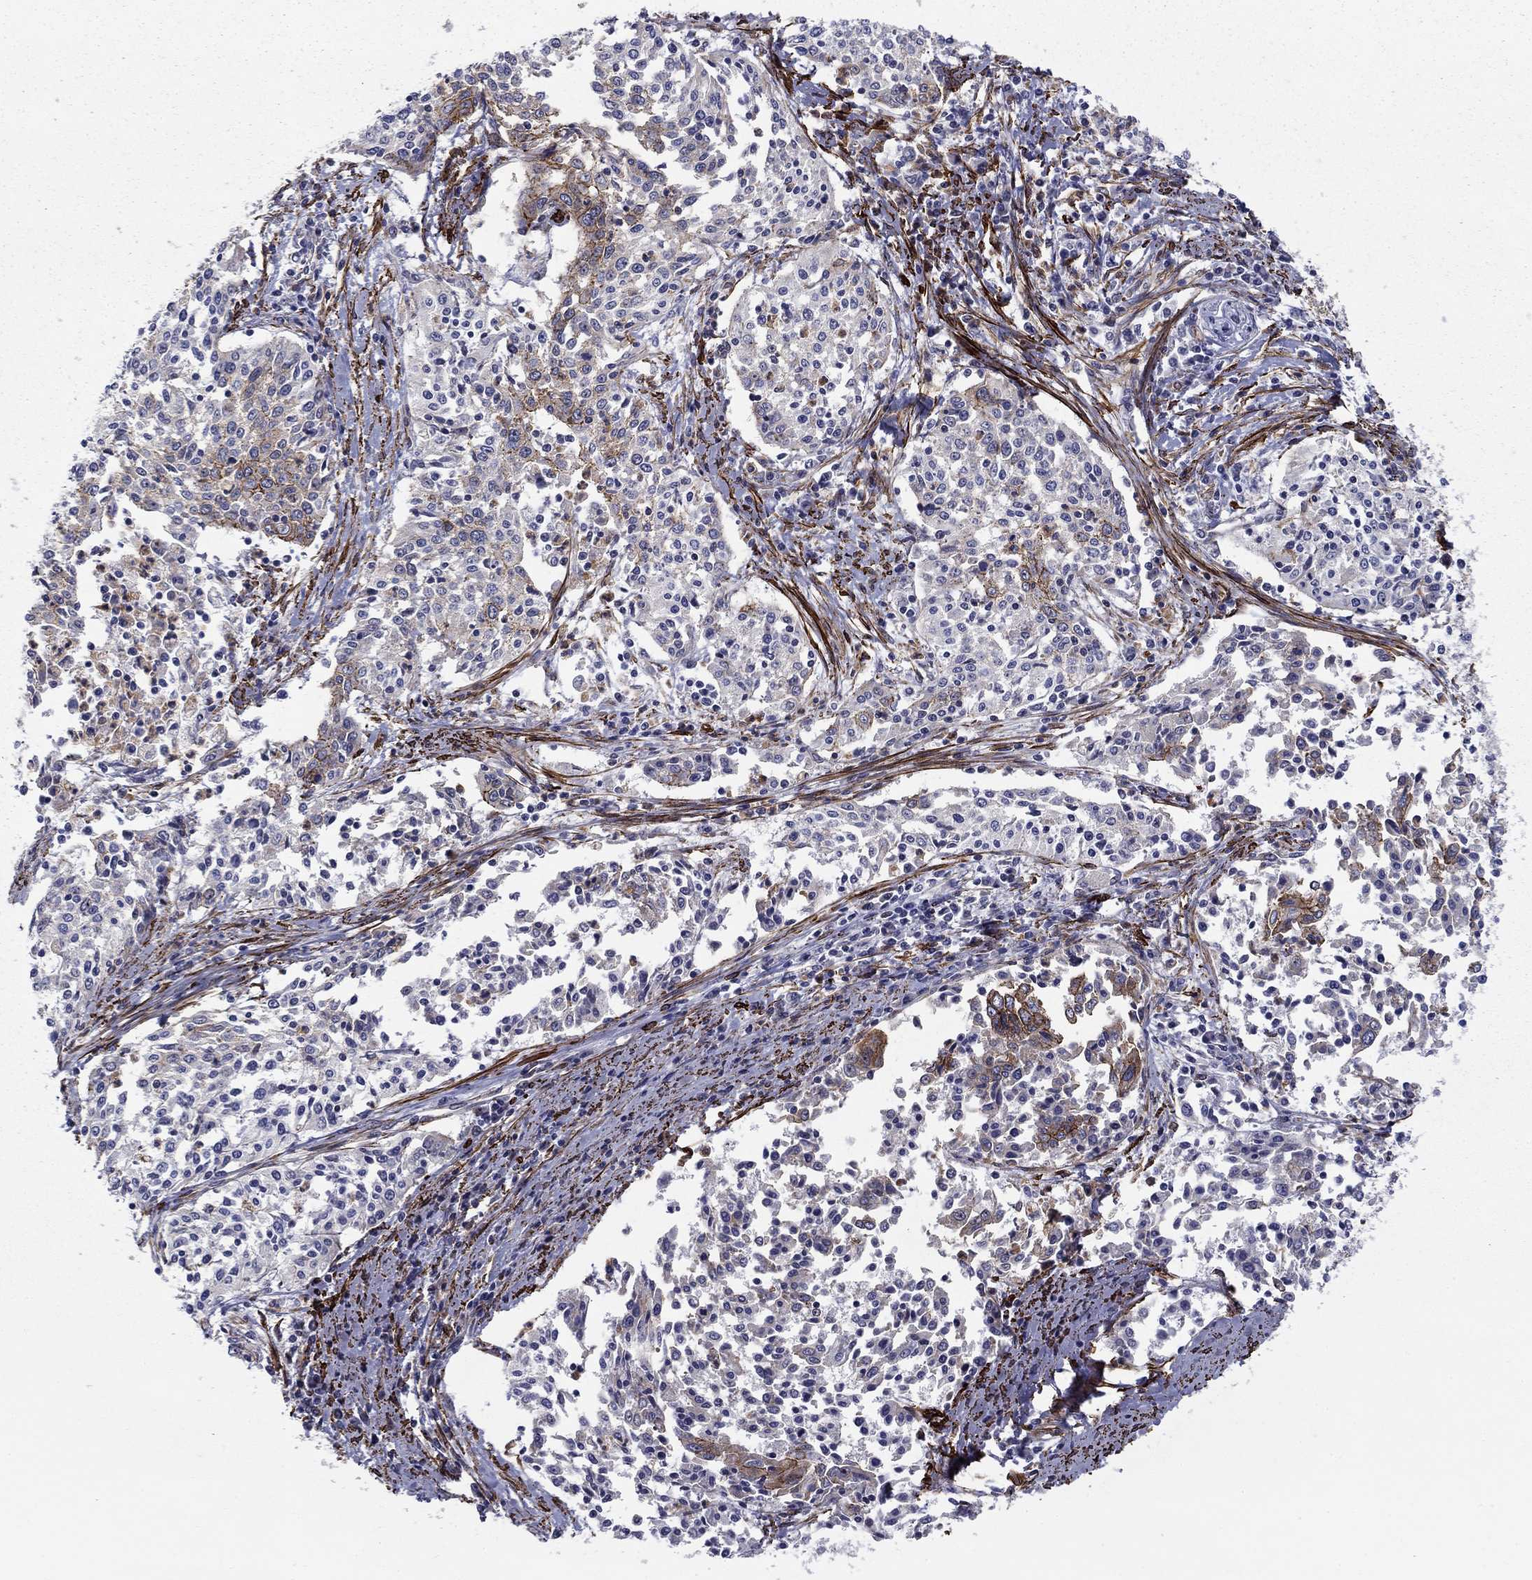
{"staining": {"intensity": "strong", "quantity": "<25%", "location": "cytoplasmic/membranous"}, "tissue": "cervical cancer", "cell_type": "Tumor cells", "image_type": "cancer", "snomed": [{"axis": "morphology", "description": "Squamous cell carcinoma, NOS"}, {"axis": "topography", "description": "Cervix"}], "caption": "High-power microscopy captured an immunohistochemistry histopathology image of squamous cell carcinoma (cervical), revealing strong cytoplasmic/membranous expression in about <25% of tumor cells.", "gene": "KRBA1", "patient": {"sex": "female", "age": 41}}